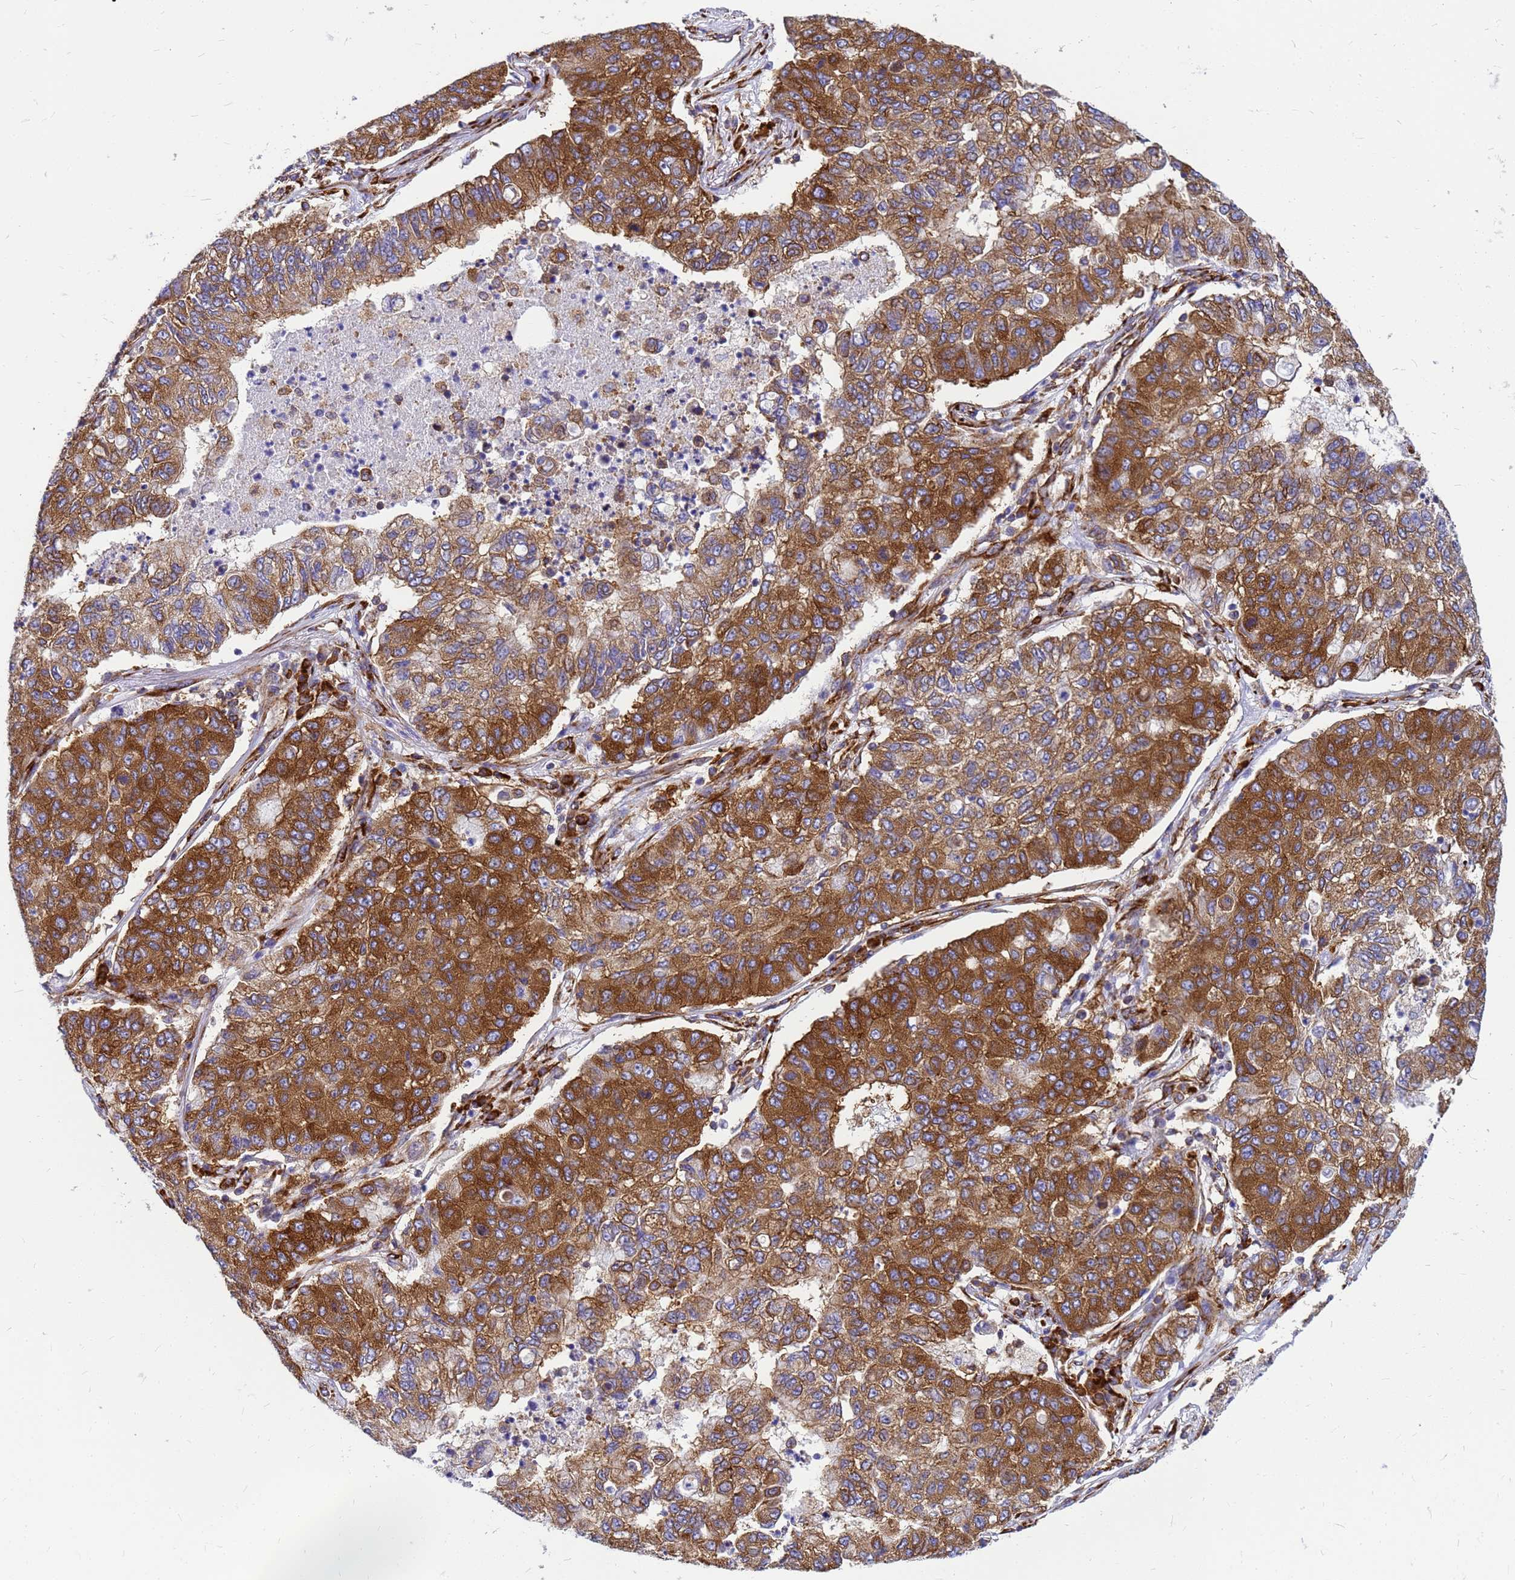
{"staining": {"intensity": "strong", "quantity": ">75%", "location": "cytoplasmic/membranous"}, "tissue": "lung cancer", "cell_type": "Tumor cells", "image_type": "cancer", "snomed": [{"axis": "morphology", "description": "Squamous cell carcinoma, NOS"}, {"axis": "topography", "description": "Lung"}], "caption": "Protein analysis of lung cancer tissue demonstrates strong cytoplasmic/membranous positivity in about >75% of tumor cells.", "gene": "EEF1D", "patient": {"sex": "male", "age": 74}}